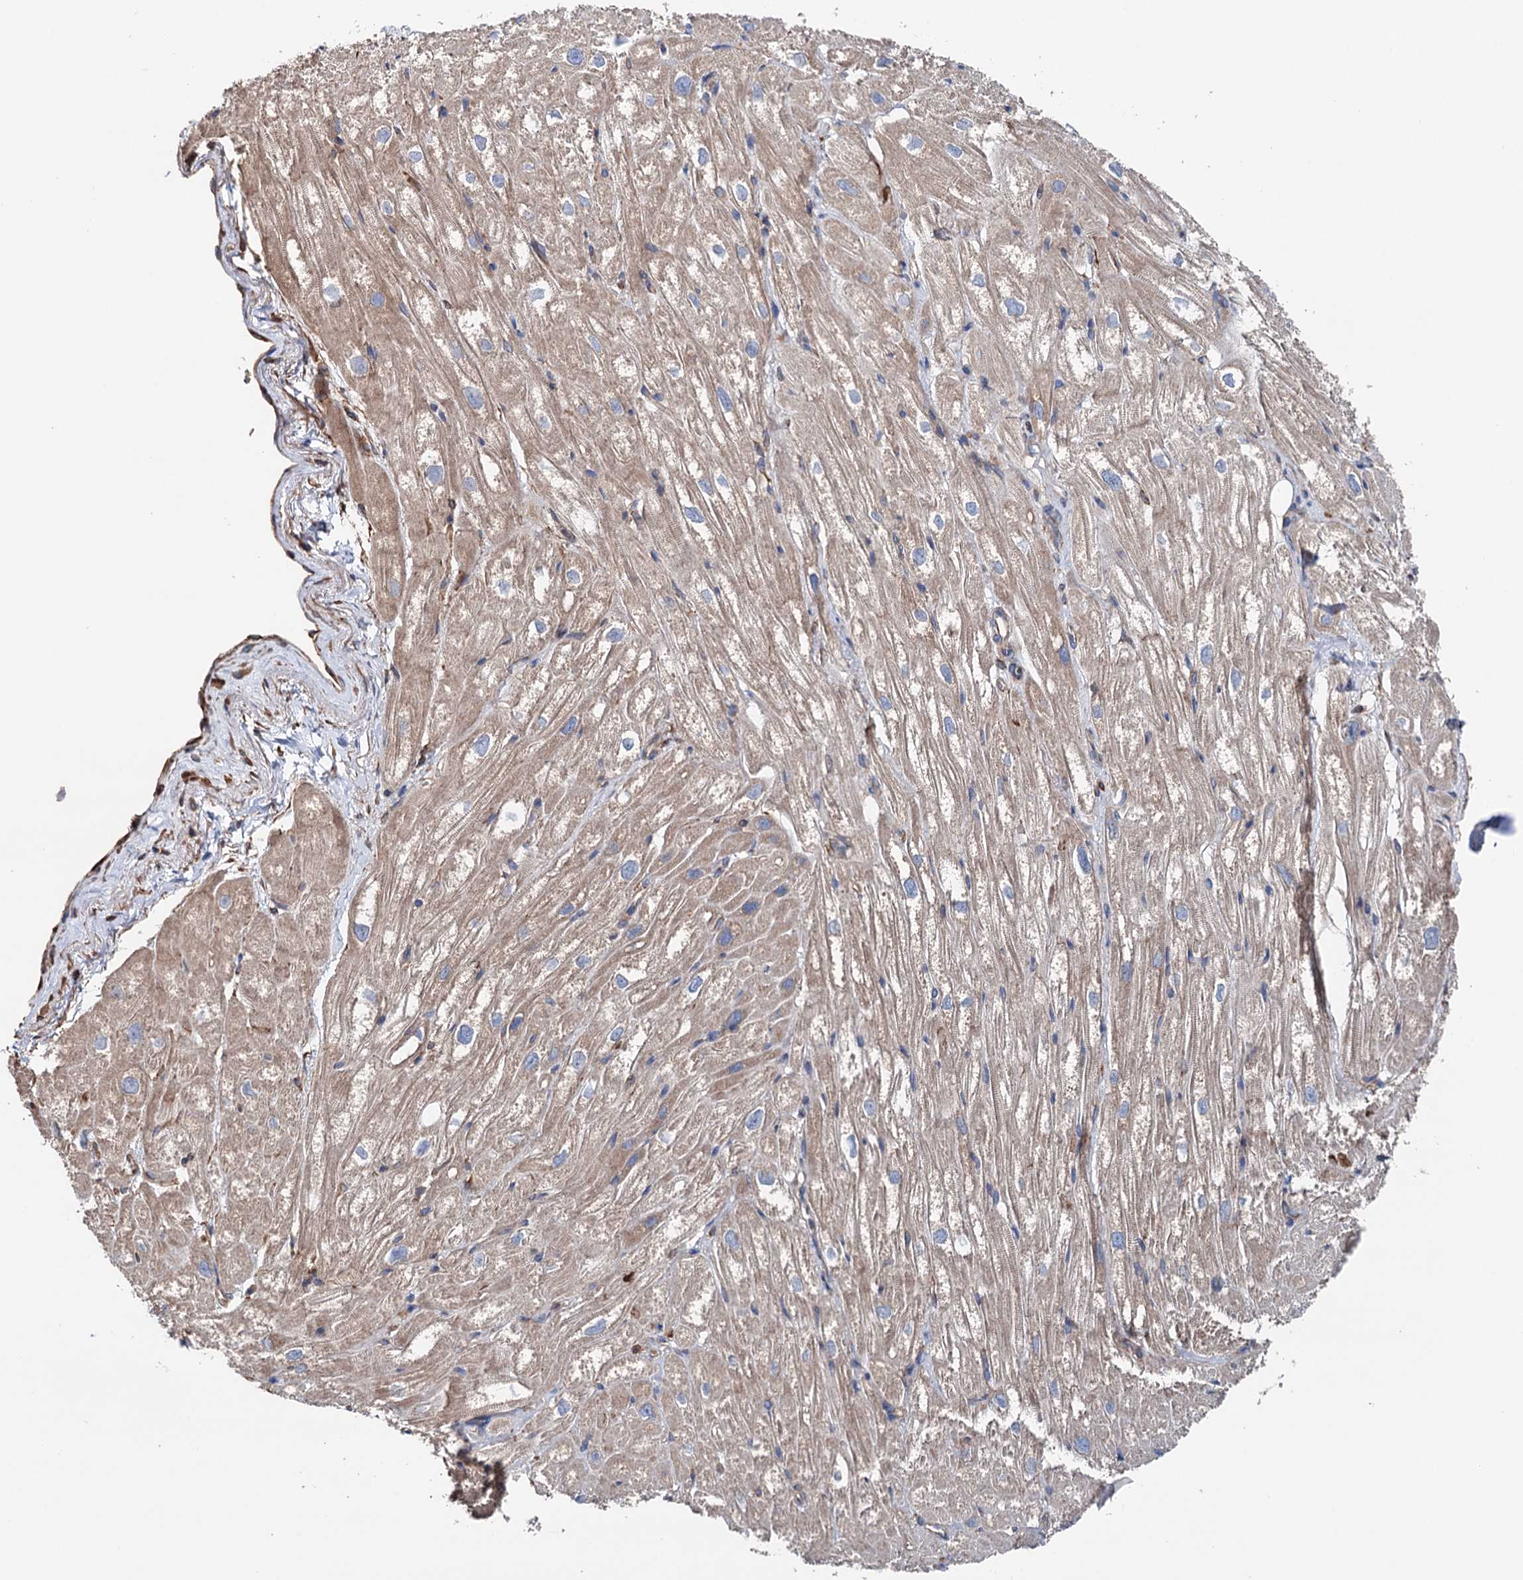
{"staining": {"intensity": "weak", "quantity": "<25%", "location": "cytoplasmic/membranous"}, "tissue": "heart muscle", "cell_type": "Cardiomyocytes", "image_type": "normal", "snomed": [{"axis": "morphology", "description": "Normal tissue, NOS"}, {"axis": "topography", "description": "Heart"}], "caption": "Cardiomyocytes are negative for protein expression in unremarkable human heart muscle.", "gene": "ERP29", "patient": {"sex": "male", "age": 50}}